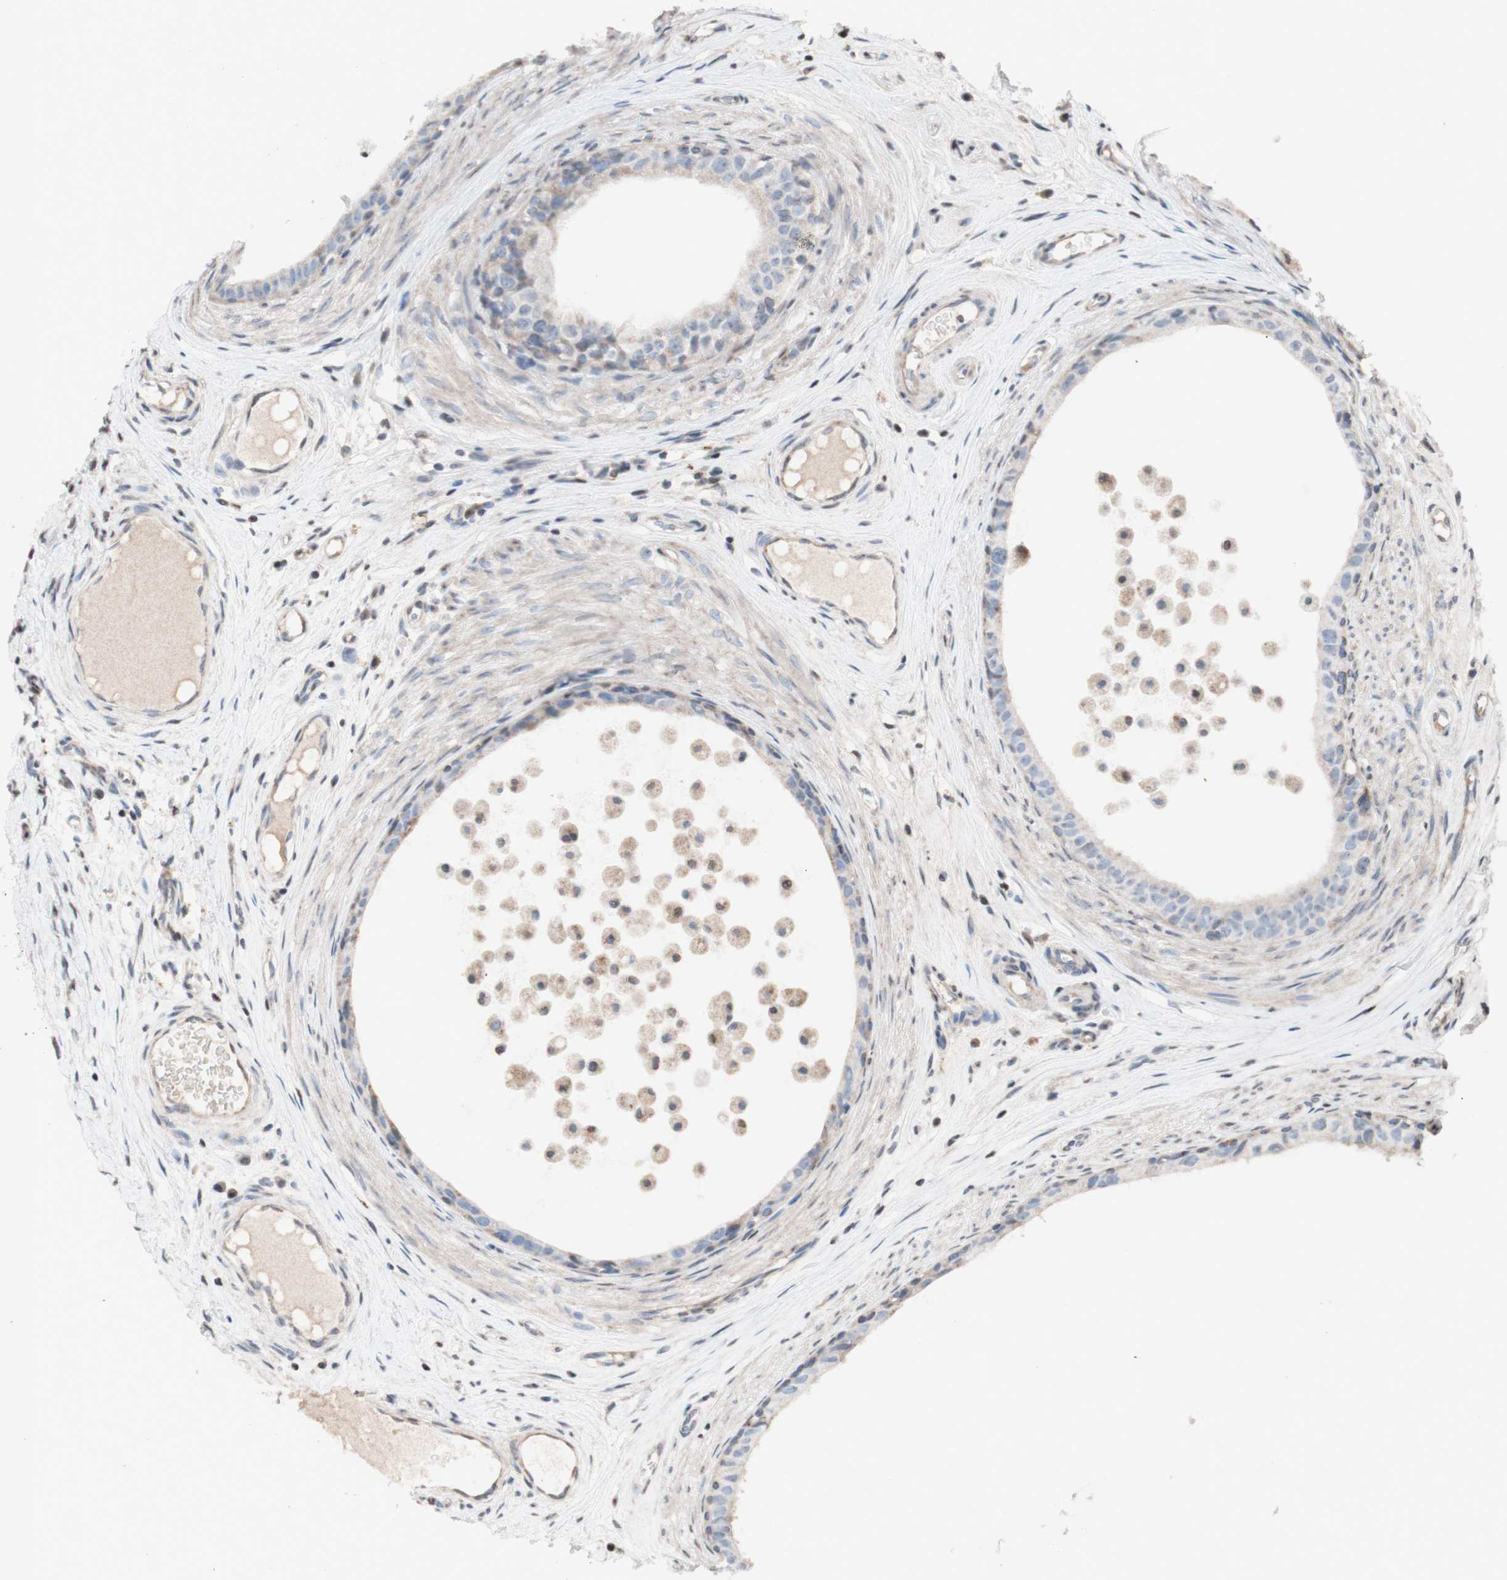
{"staining": {"intensity": "weak", "quantity": "<25%", "location": "nuclear"}, "tissue": "epididymis", "cell_type": "Glandular cells", "image_type": "normal", "snomed": [{"axis": "morphology", "description": "Normal tissue, NOS"}, {"axis": "morphology", "description": "Inflammation, NOS"}, {"axis": "topography", "description": "Epididymis"}], "caption": "A high-resolution micrograph shows immunohistochemistry (IHC) staining of unremarkable epididymis, which exhibits no significant staining in glandular cells.", "gene": "POLA1", "patient": {"sex": "male", "age": 85}}